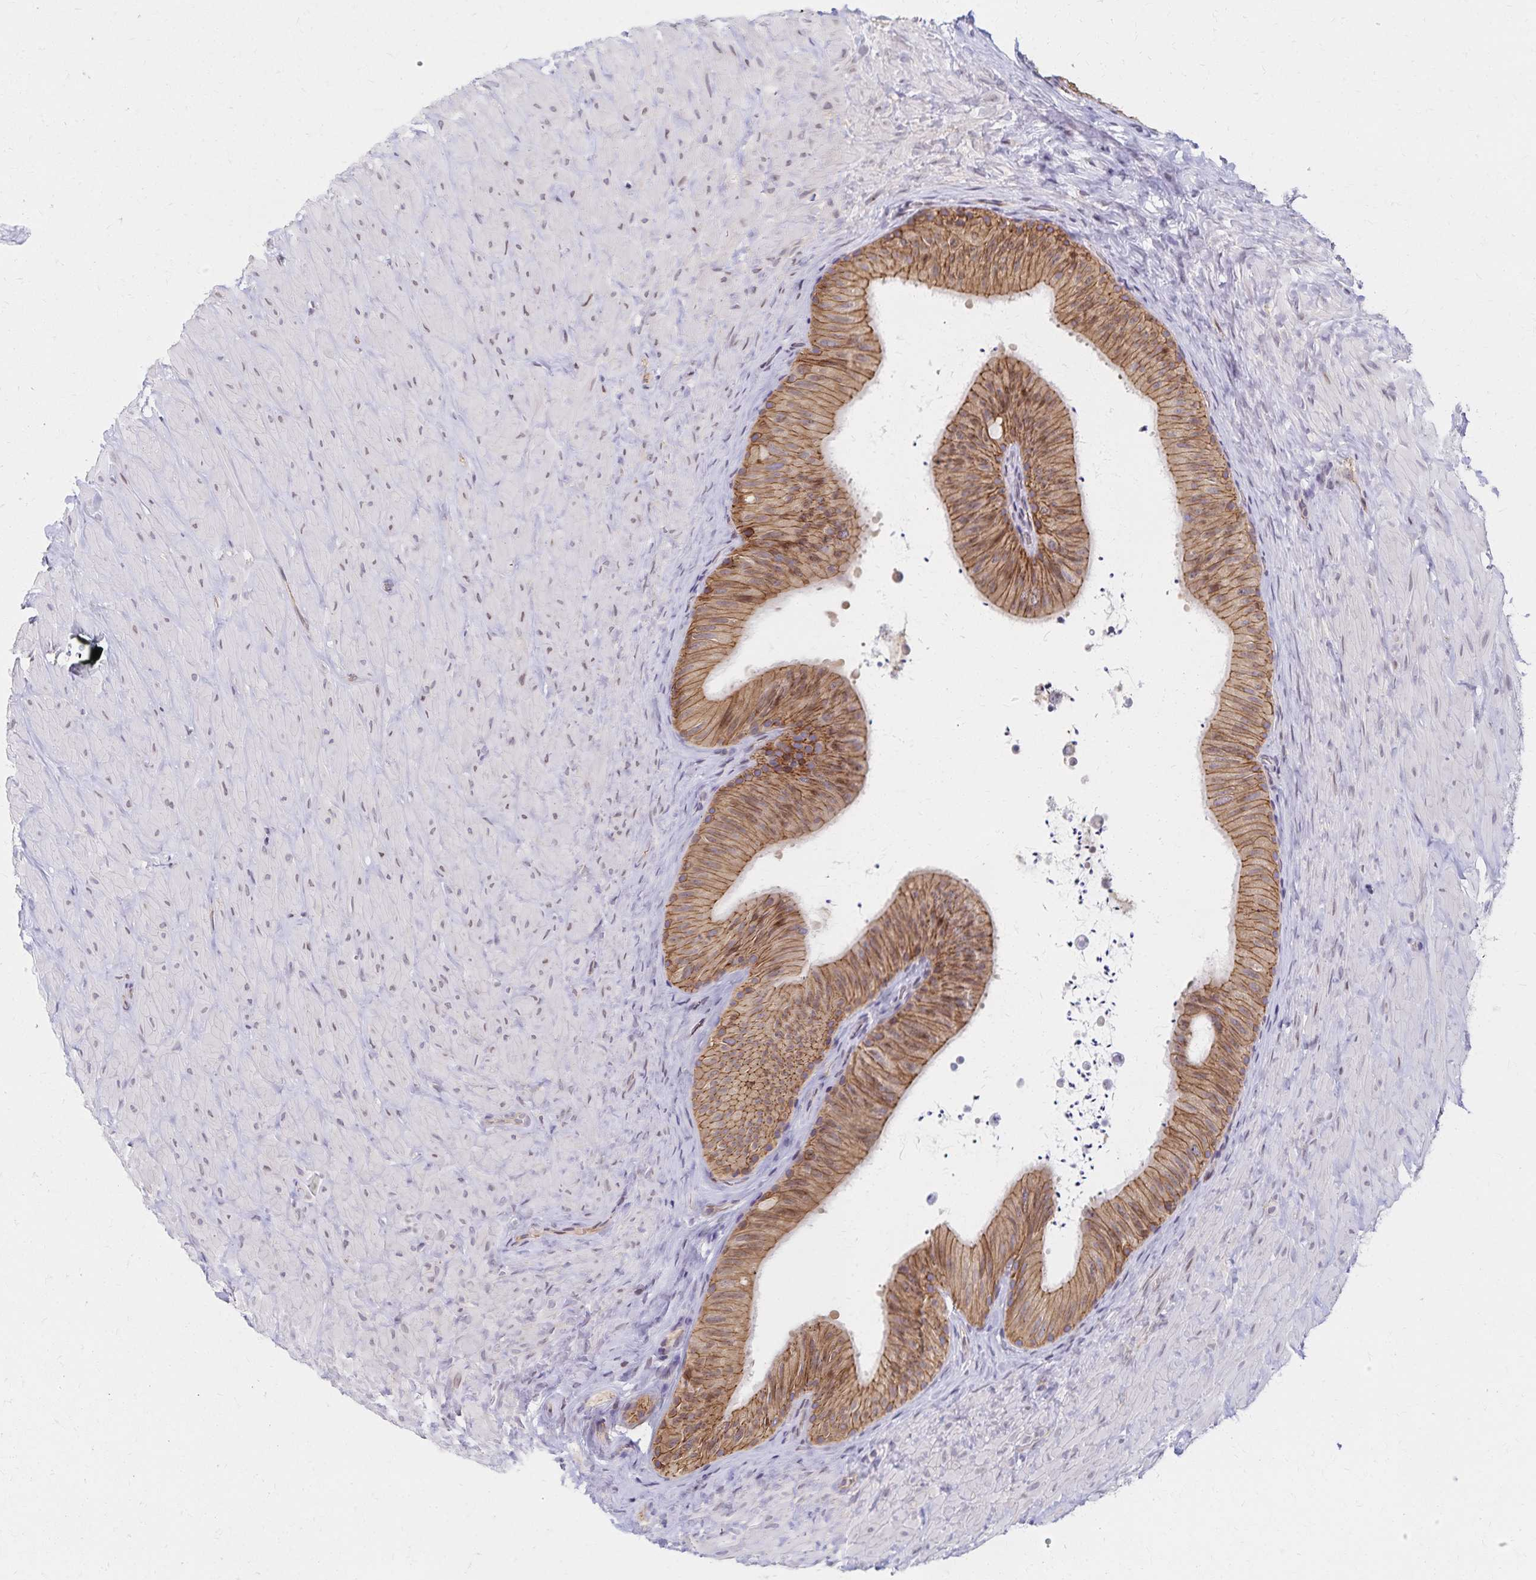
{"staining": {"intensity": "moderate", "quantity": ">75%", "location": "cytoplasmic/membranous"}, "tissue": "epididymis", "cell_type": "Glandular cells", "image_type": "normal", "snomed": [{"axis": "morphology", "description": "Normal tissue, NOS"}, {"axis": "topography", "description": "Epididymis, spermatic cord, NOS"}, {"axis": "topography", "description": "Epididymis"}], "caption": "High-magnification brightfield microscopy of normal epididymis stained with DAB (brown) and counterstained with hematoxylin (blue). glandular cells exhibit moderate cytoplasmic/membranous expression is seen in about>75% of cells.", "gene": "RAB9B", "patient": {"sex": "male", "age": 31}}